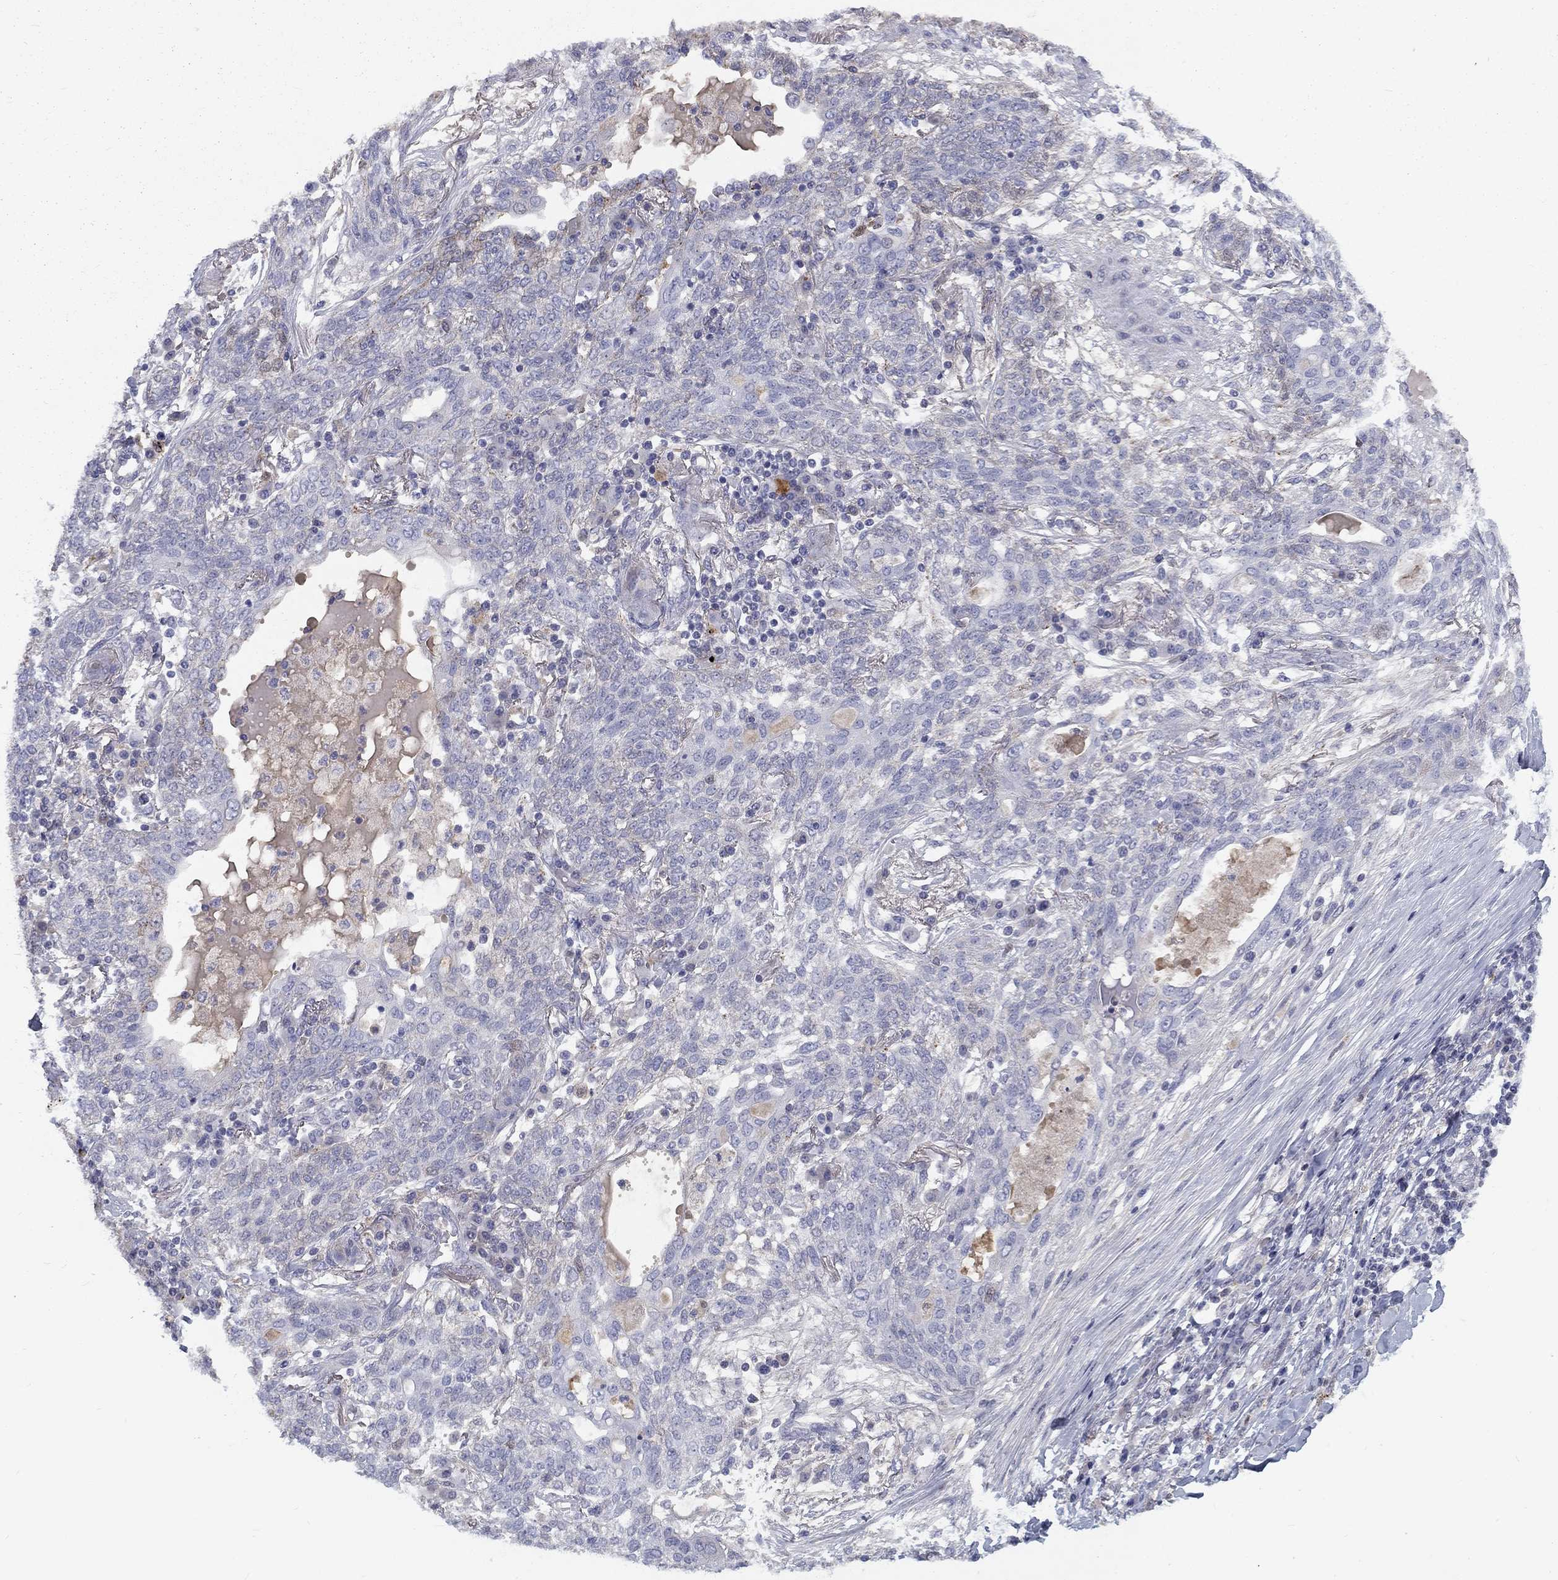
{"staining": {"intensity": "negative", "quantity": "none", "location": "none"}, "tissue": "lung cancer", "cell_type": "Tumor cells", "image_type": "cancer", "snomed": [{"axis": "morphology", "description": "Squamous cell carcinoma, NOS"}, {"axis": "topography", "description": "Lung"}], "caption": "A histopathology image of human lung cancer (squamous cell carcinoma) is negative for staining in tumor cells. (DAB IHC with hematoxylin counter stain).", "gene": "EPDR1", "patient": {"sex": "female", "age": 70}}